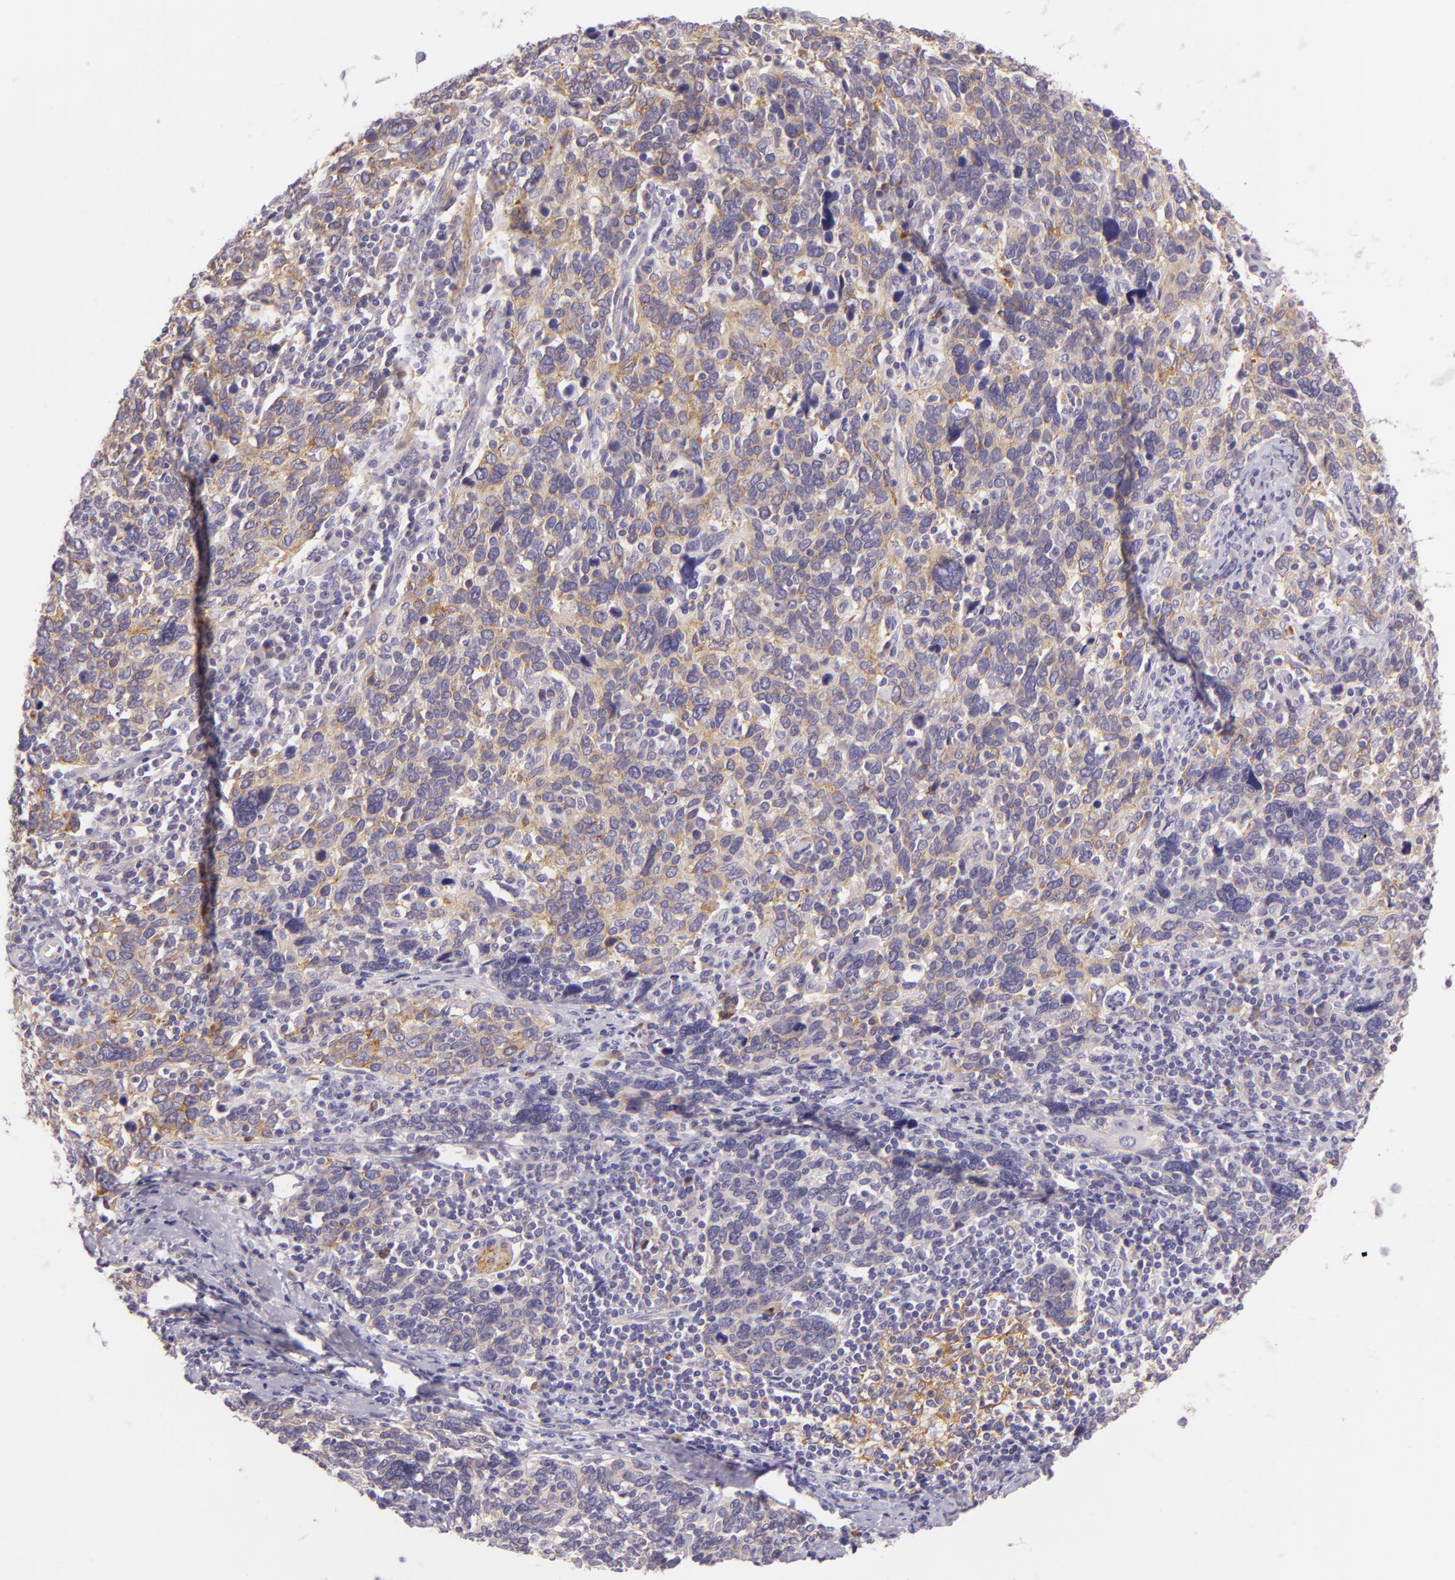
{"staining": {"intensity": "weak", "quantity": "25%-75%", "location": "cytoplasmic/membranous"}, "tissue": "cervical cancer", "cell_type": "Tumor cells", "image_type": "cancer", "snomed": [{"axis": "morphology", "description": "Squamous cell carcinoma, NOS"}, {"axis": "topography", "description": "Cervix"}], "caption": "Immunohistochemical staining of human squamous cell carcinoma (cervical) exhibits low levels of weak cytoplasmic/membranous positivity in approximately 25%-75% of tumor cells. The staining was performed using DAB, with brown indicating positive protein expression. Nuclei are stained blue with hematoxylin.", "gene": "ZC3H7B", "patient": {"sex": "female", "age": 41}}